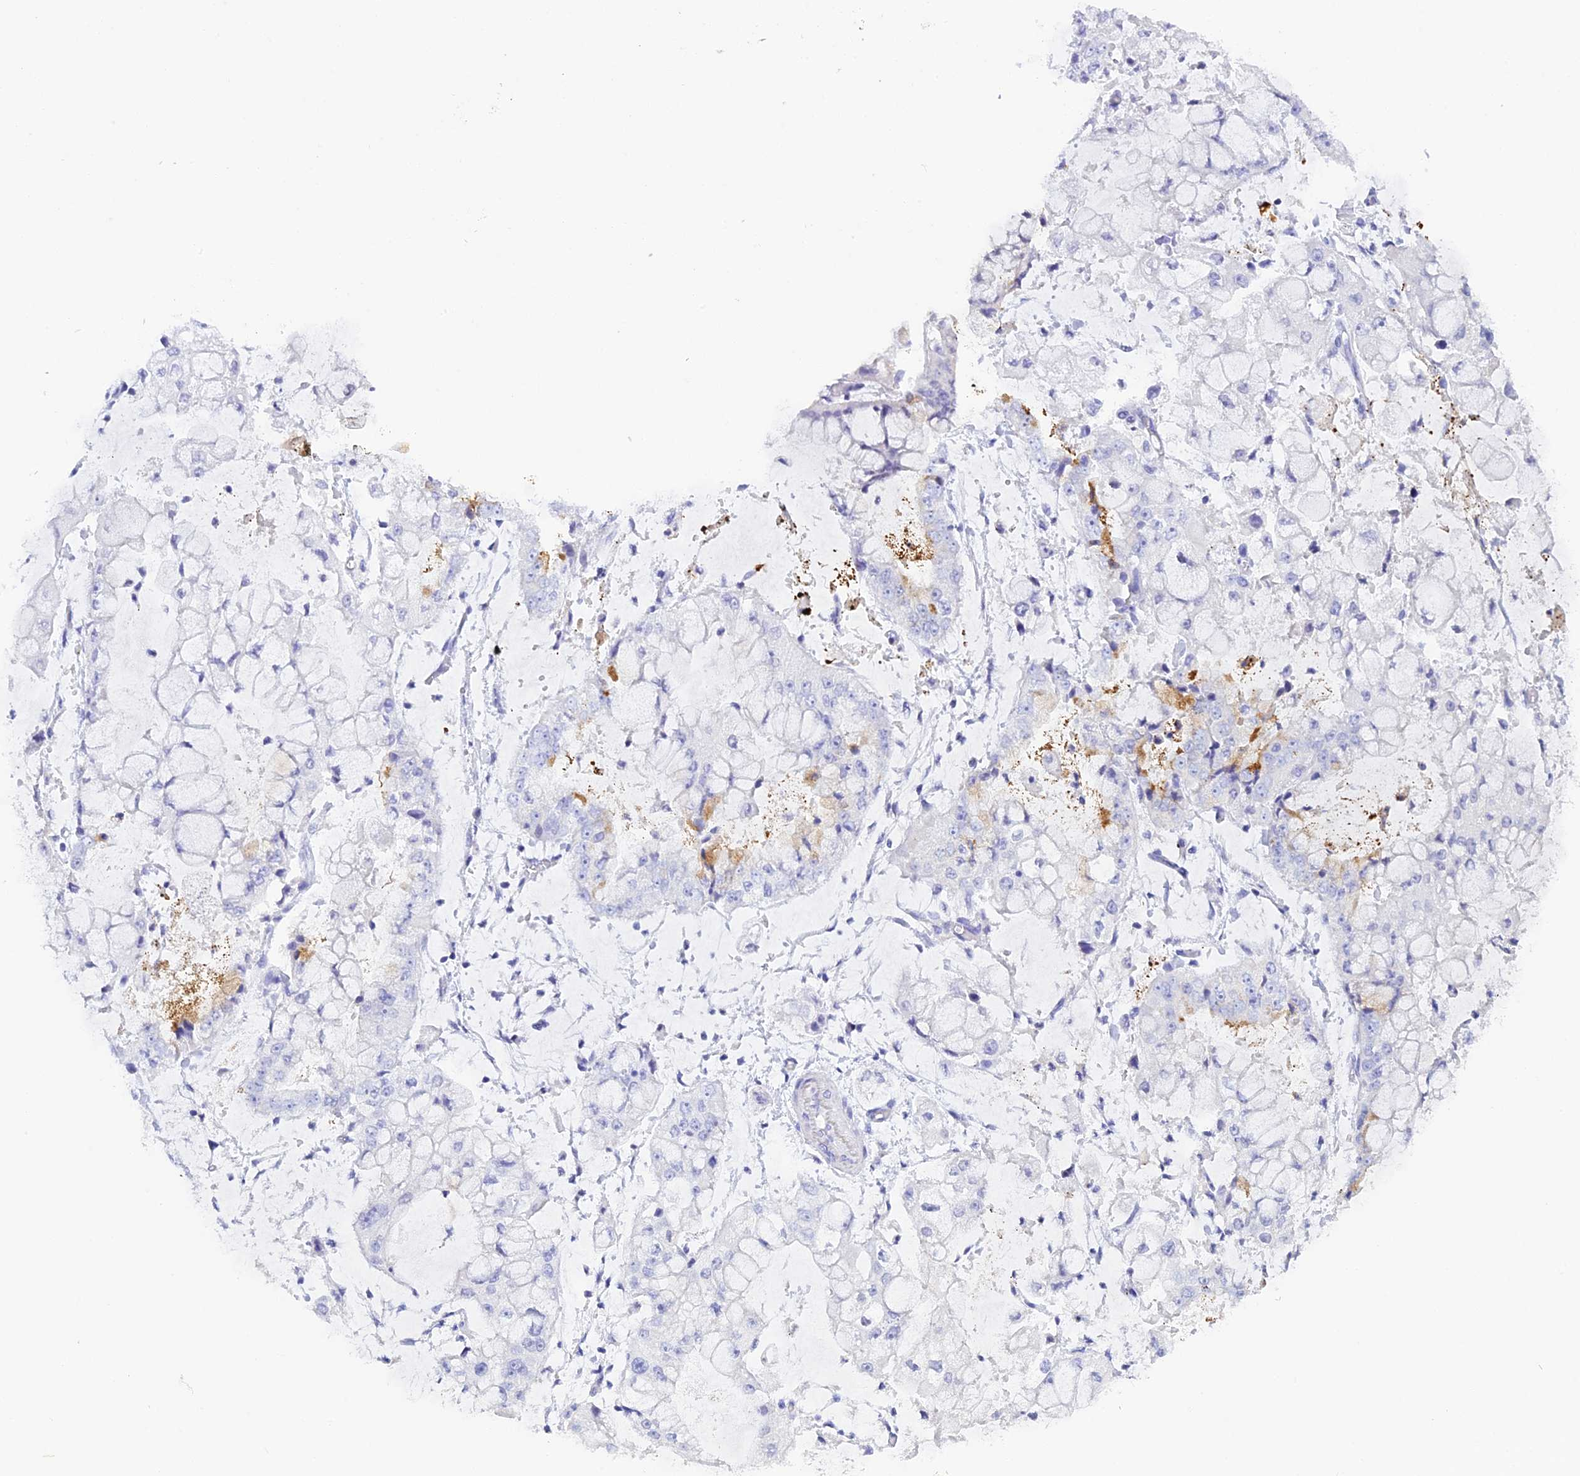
{"staining": {"intensity": "negative", "quantity": "none", "location": "none"}, "tissue": "stomach cancer", "cell_type": "Tumor cells", "image_type": "cancer", "snomed": [{"axis": "morphology", "description": "Adenocarcinoma, NOS"}, {"axis": "topography", "description": "Stomach"}], "caption": "IHC micrograph of neoplastic tissue: human stomach cancer stained with DAB exhibits no significant protein positivity in tumor cells.", "gene": "C12orf29", "patient": {"sex": "male", "age": 76}}